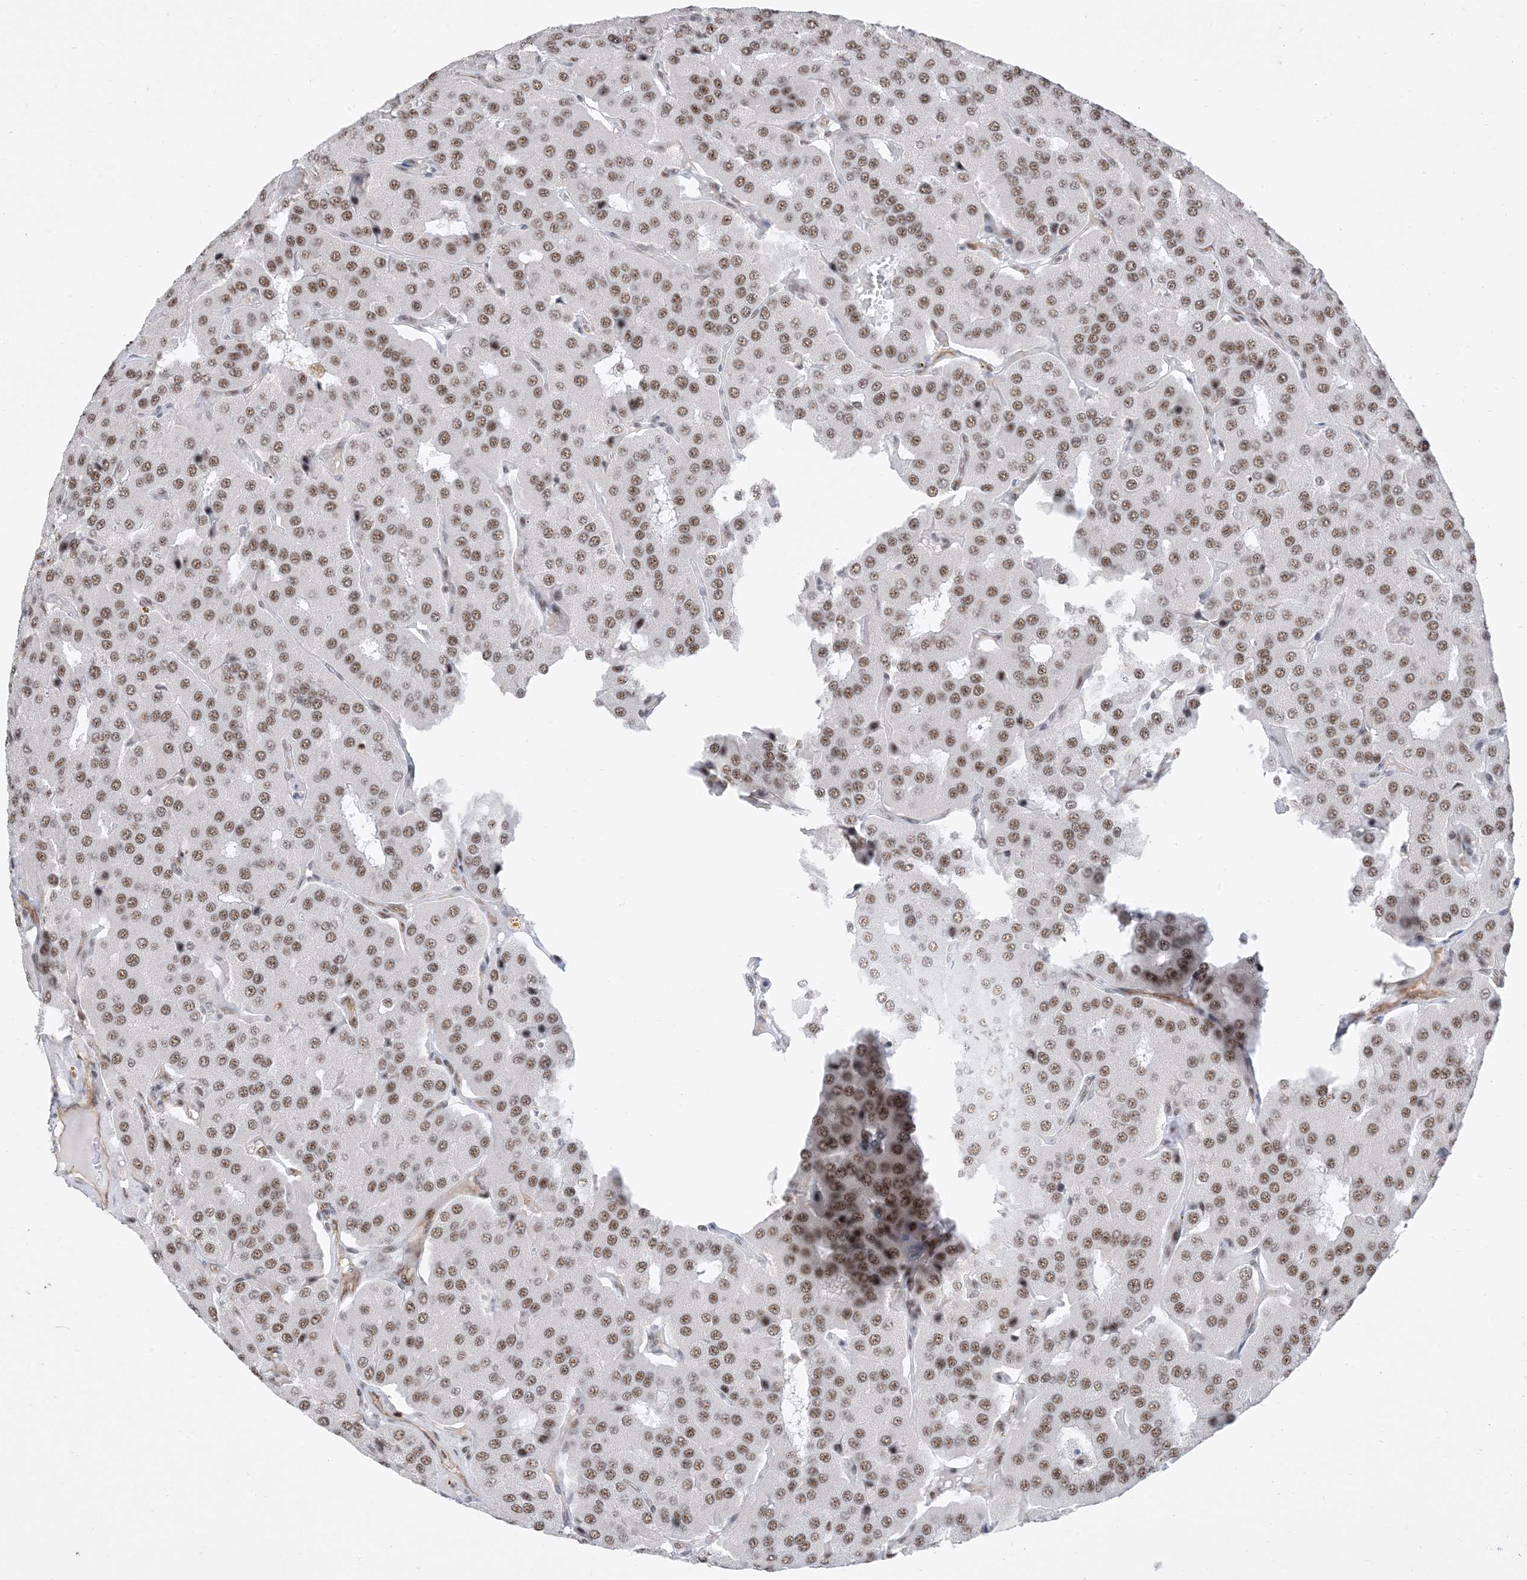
{"staining": {"intensity": "moderate", "quantity": ">75%", "location": "nuclear"}, "tissue": "parathyroid gland", "cell_type": "Glandular cells", "image_type": "normal", "snomed": [{"axis": "morphology", "description": "Normal tissue, NOS"}, {"axis": "morphology", "description": "Adenoma, NOS"}, {"axis": "topography", "description": "Parathyroid gland"}], "caption": "Glandular cells show medium levels of moderate nuclear staining in about >75% of cells in benign parathyroid gland. Immunohistochemistry (ihc) stains the protein of interest in brown and the nuclei are stained blue.", "gene": "SF3A3", "patient": {"sex": "female", "age": 86}}